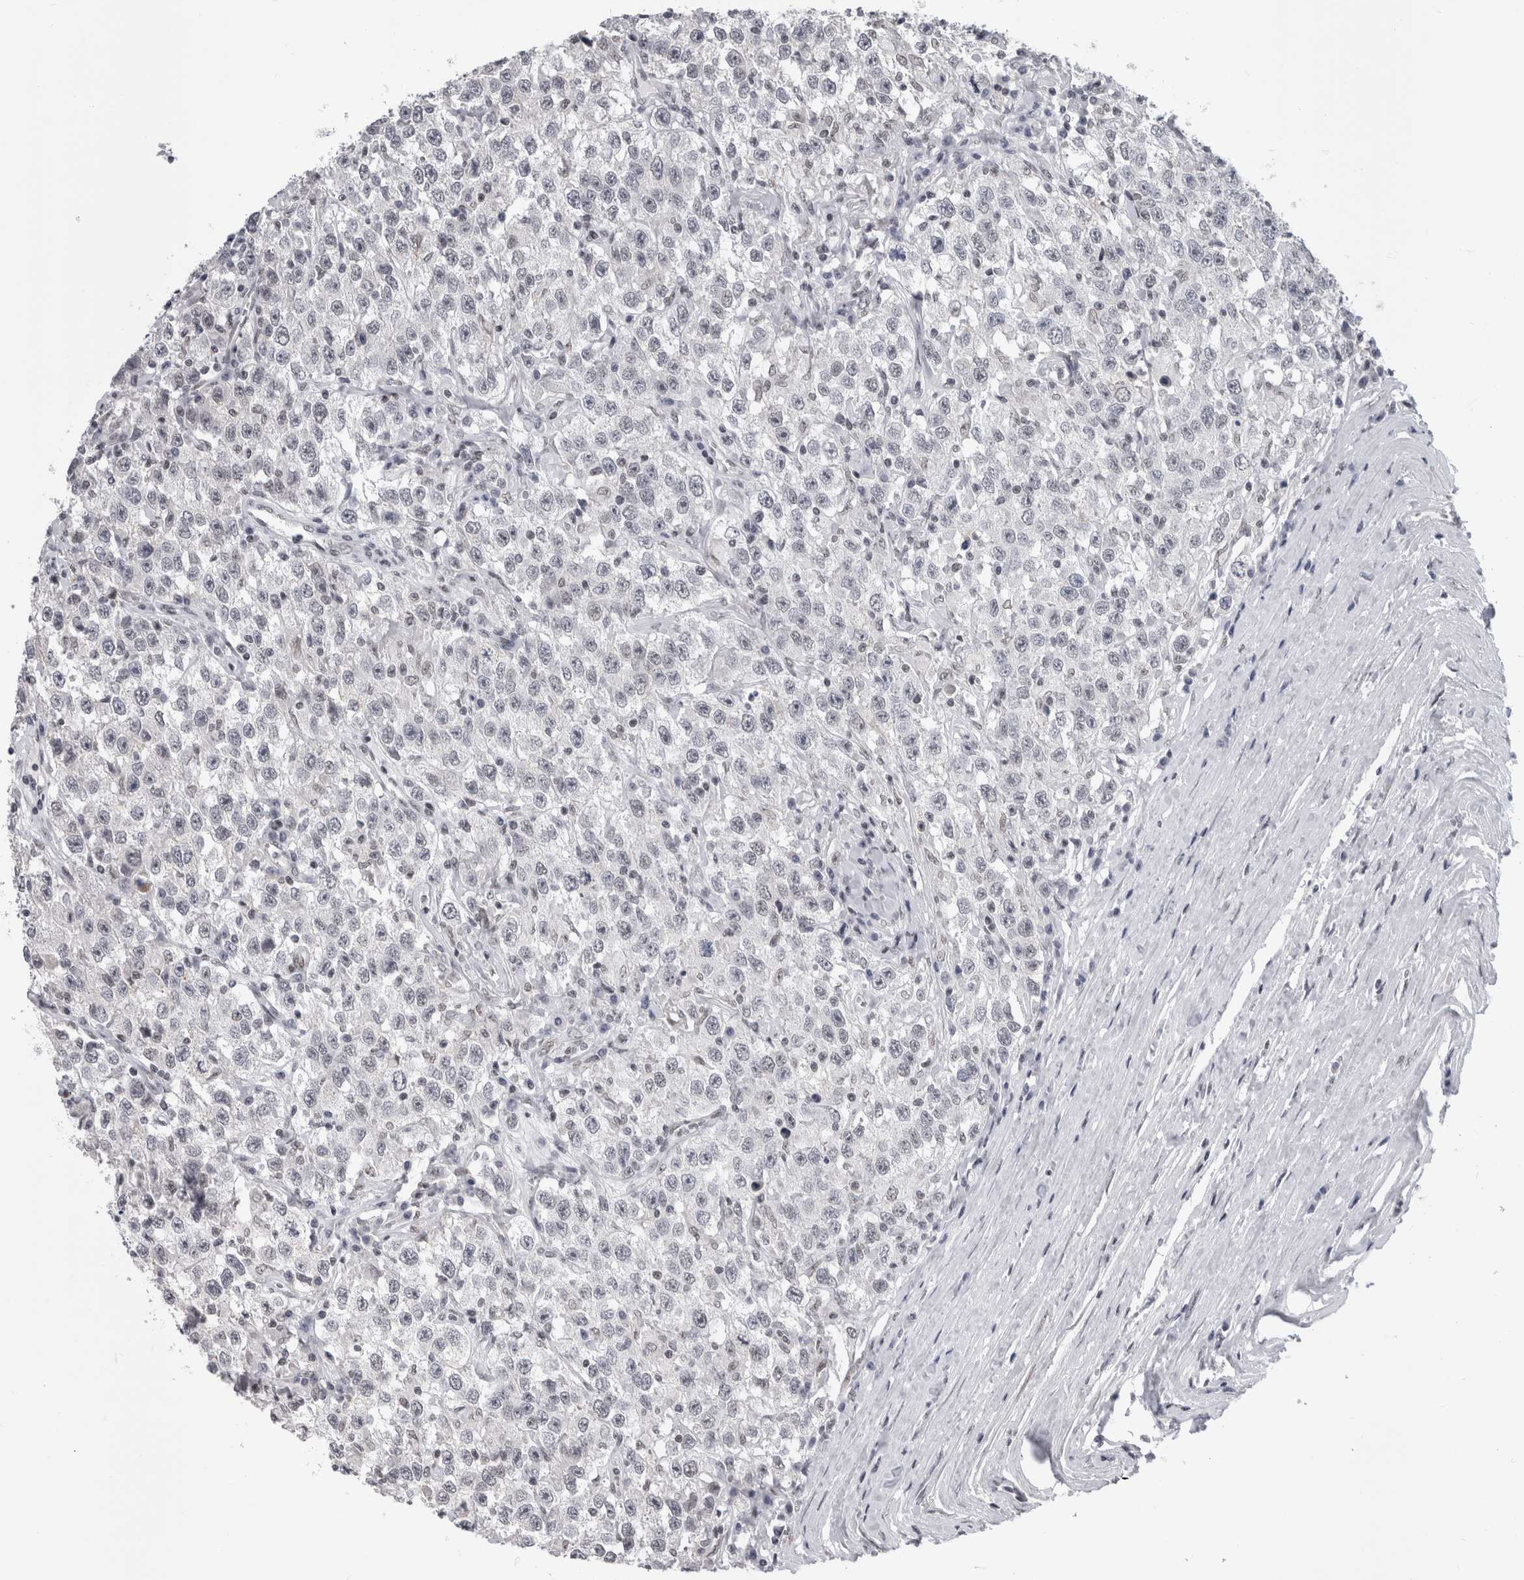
{"staining": {"intensity": "negative", "quantity": "none", "location": "none"}, "tissue": "testis cancer", "cell_type": "Tumor cells", "image_type": "cancer", "snomed": [{"axis": "morphology", "description": "Seminoma, NOS"}, {"axis": "topography", "description": "Testis"}], "caption": "The histopathology image exhibits no staining of tumor cells in seminoma (testis). (DAB immunohistochemistry (IHC), high magnification).", "gene": "ARID4B", "patient": {"sex": "male", "age": 41}}